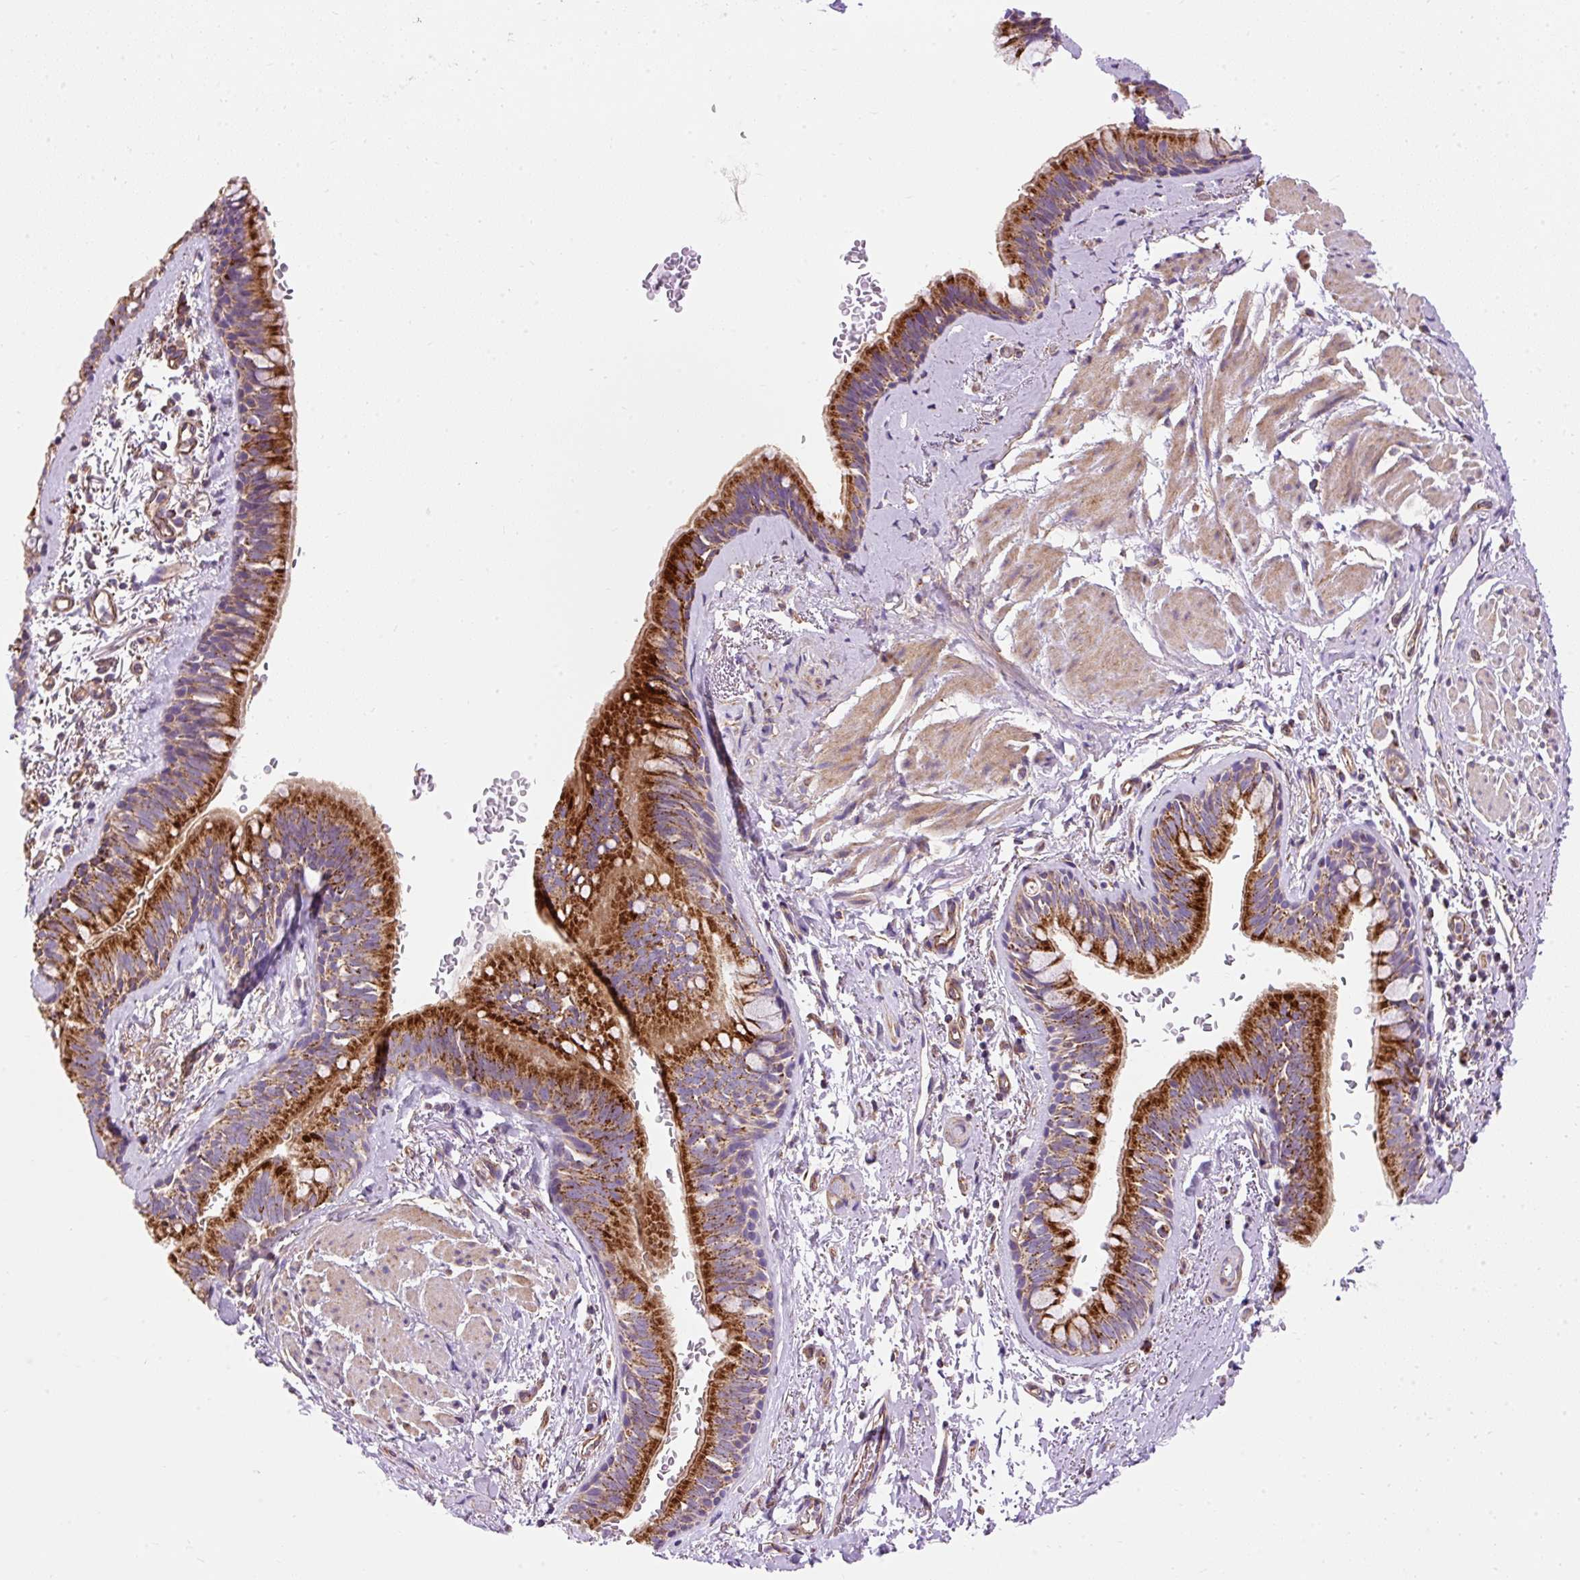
{"staining": {"intensity": "strong", "quantity": ">75%", "location": "cytoplasmic/membranous"}, "tissue": "bronchus", "cell_type": "Respiratory epithelial cells", "image_type": "normal", "snomed": [{"axis": "morphology", "description": "Normal tissue, NOS"}, {"axis": "topography", "description": "Bronchus"}], "caption": "The image shows immunohistochemical staining of unremarkable bronchus. There is strong cytoplasmic/membranous expression is appreciated in approximately >75% of respiratory epithelial cells. (Stains: DAB in brown, nuclei in blue, Microscopy: brightfield microscopy at high magnification).", "gene": "CEP290", "patient": {"sex": "male", "age": 67}}